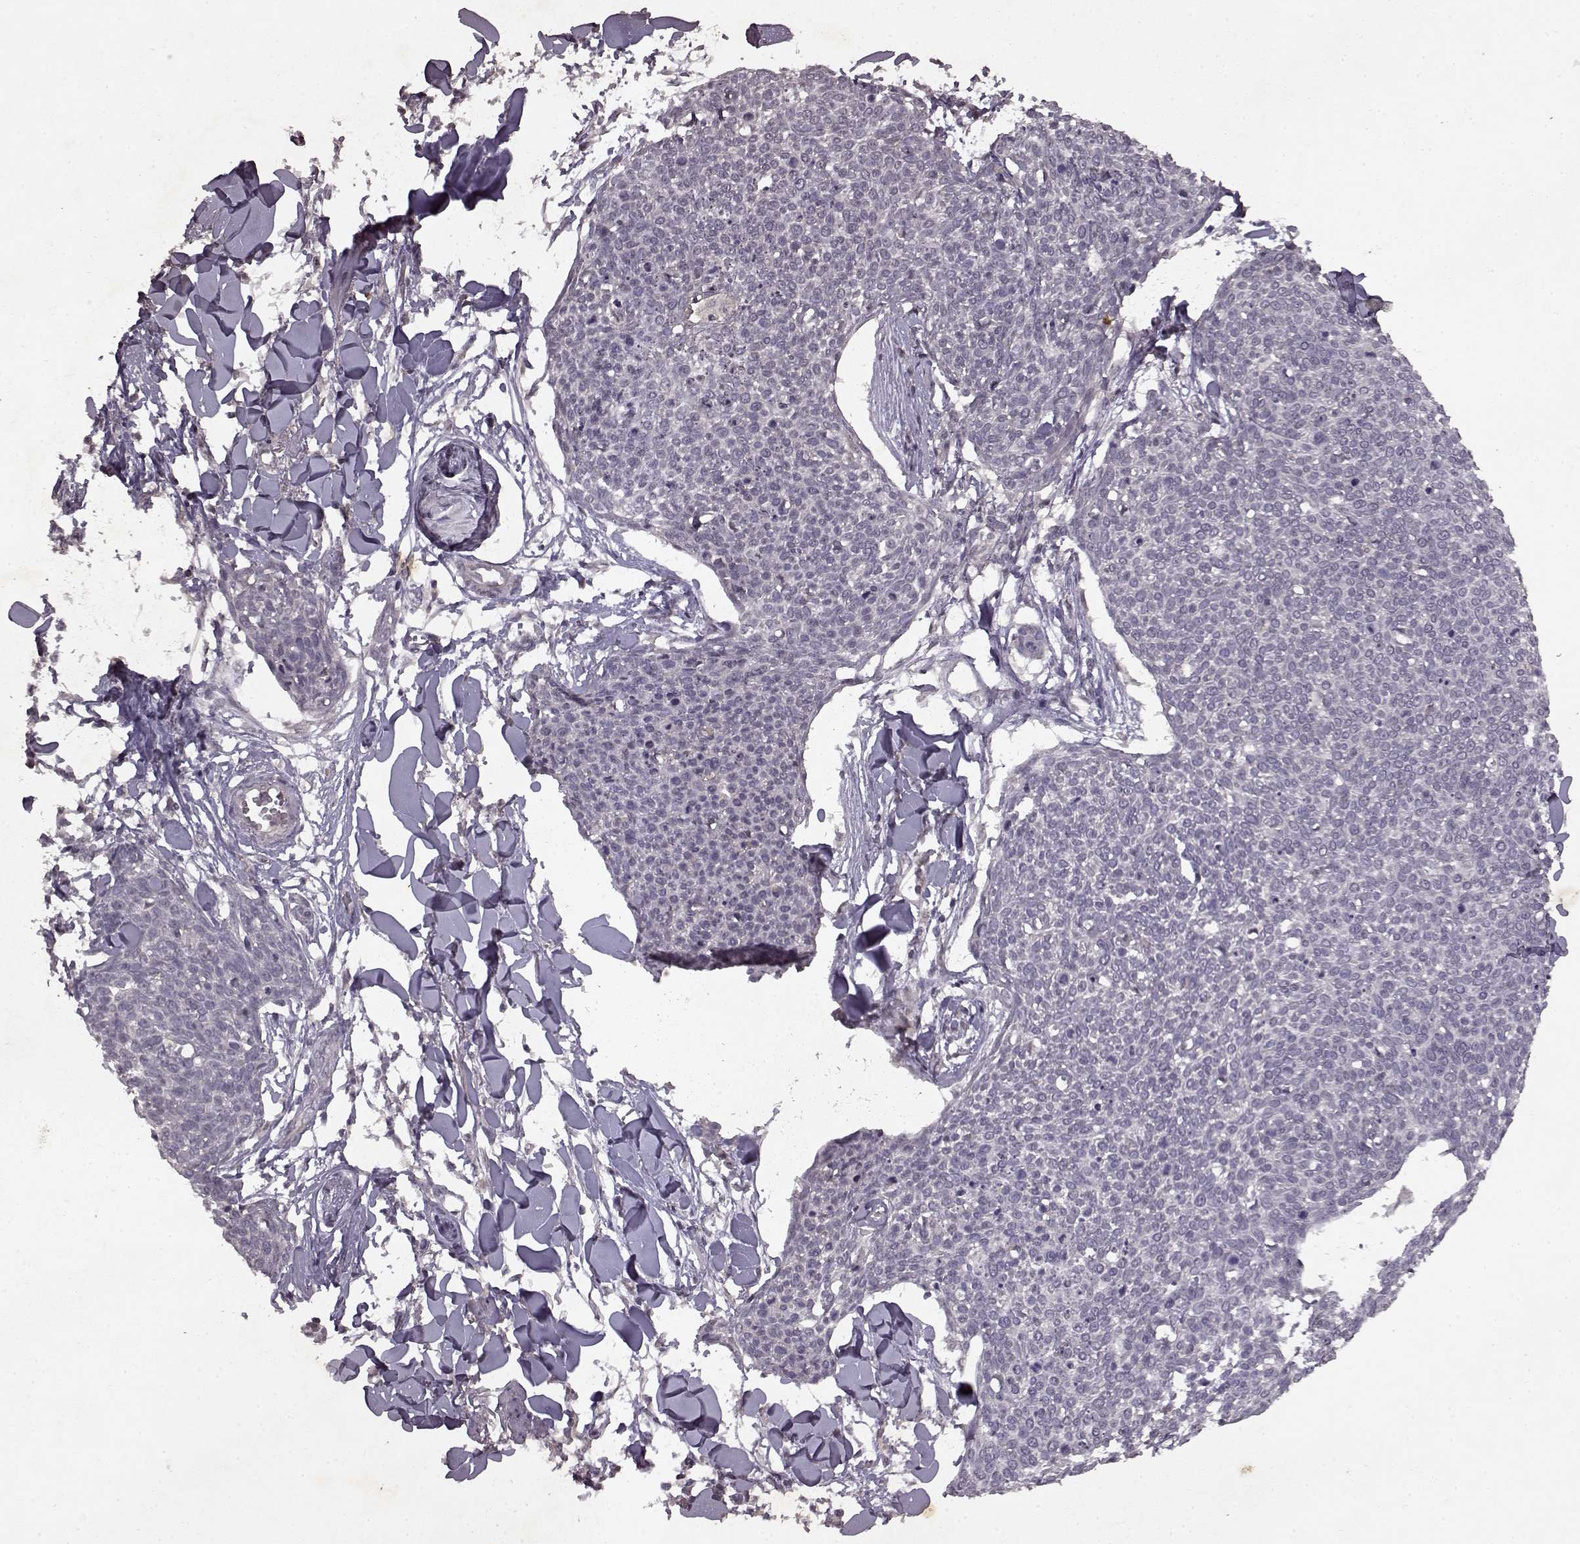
{"staining": {"intensity": "negative", "quantity": "none", "location": "none"}, "tissue": "skin cancer", "cell_type": "Tumor cells", "image_type": "cancer", "snomed": [{"axis": "morphology", "description": "Squamous cell carcinoma, NOS"}, {"axis": "topography", "description": "Skin"}, {"axis": "topography", "description": "Vulva"}], "caption": "Immunohistochemical staining of human squamous cell carcinoma (skin) demonstrates no significant positivity in tumor cells.", "gene": "LHB", "patient": {"sex": "female", "age": 75}}